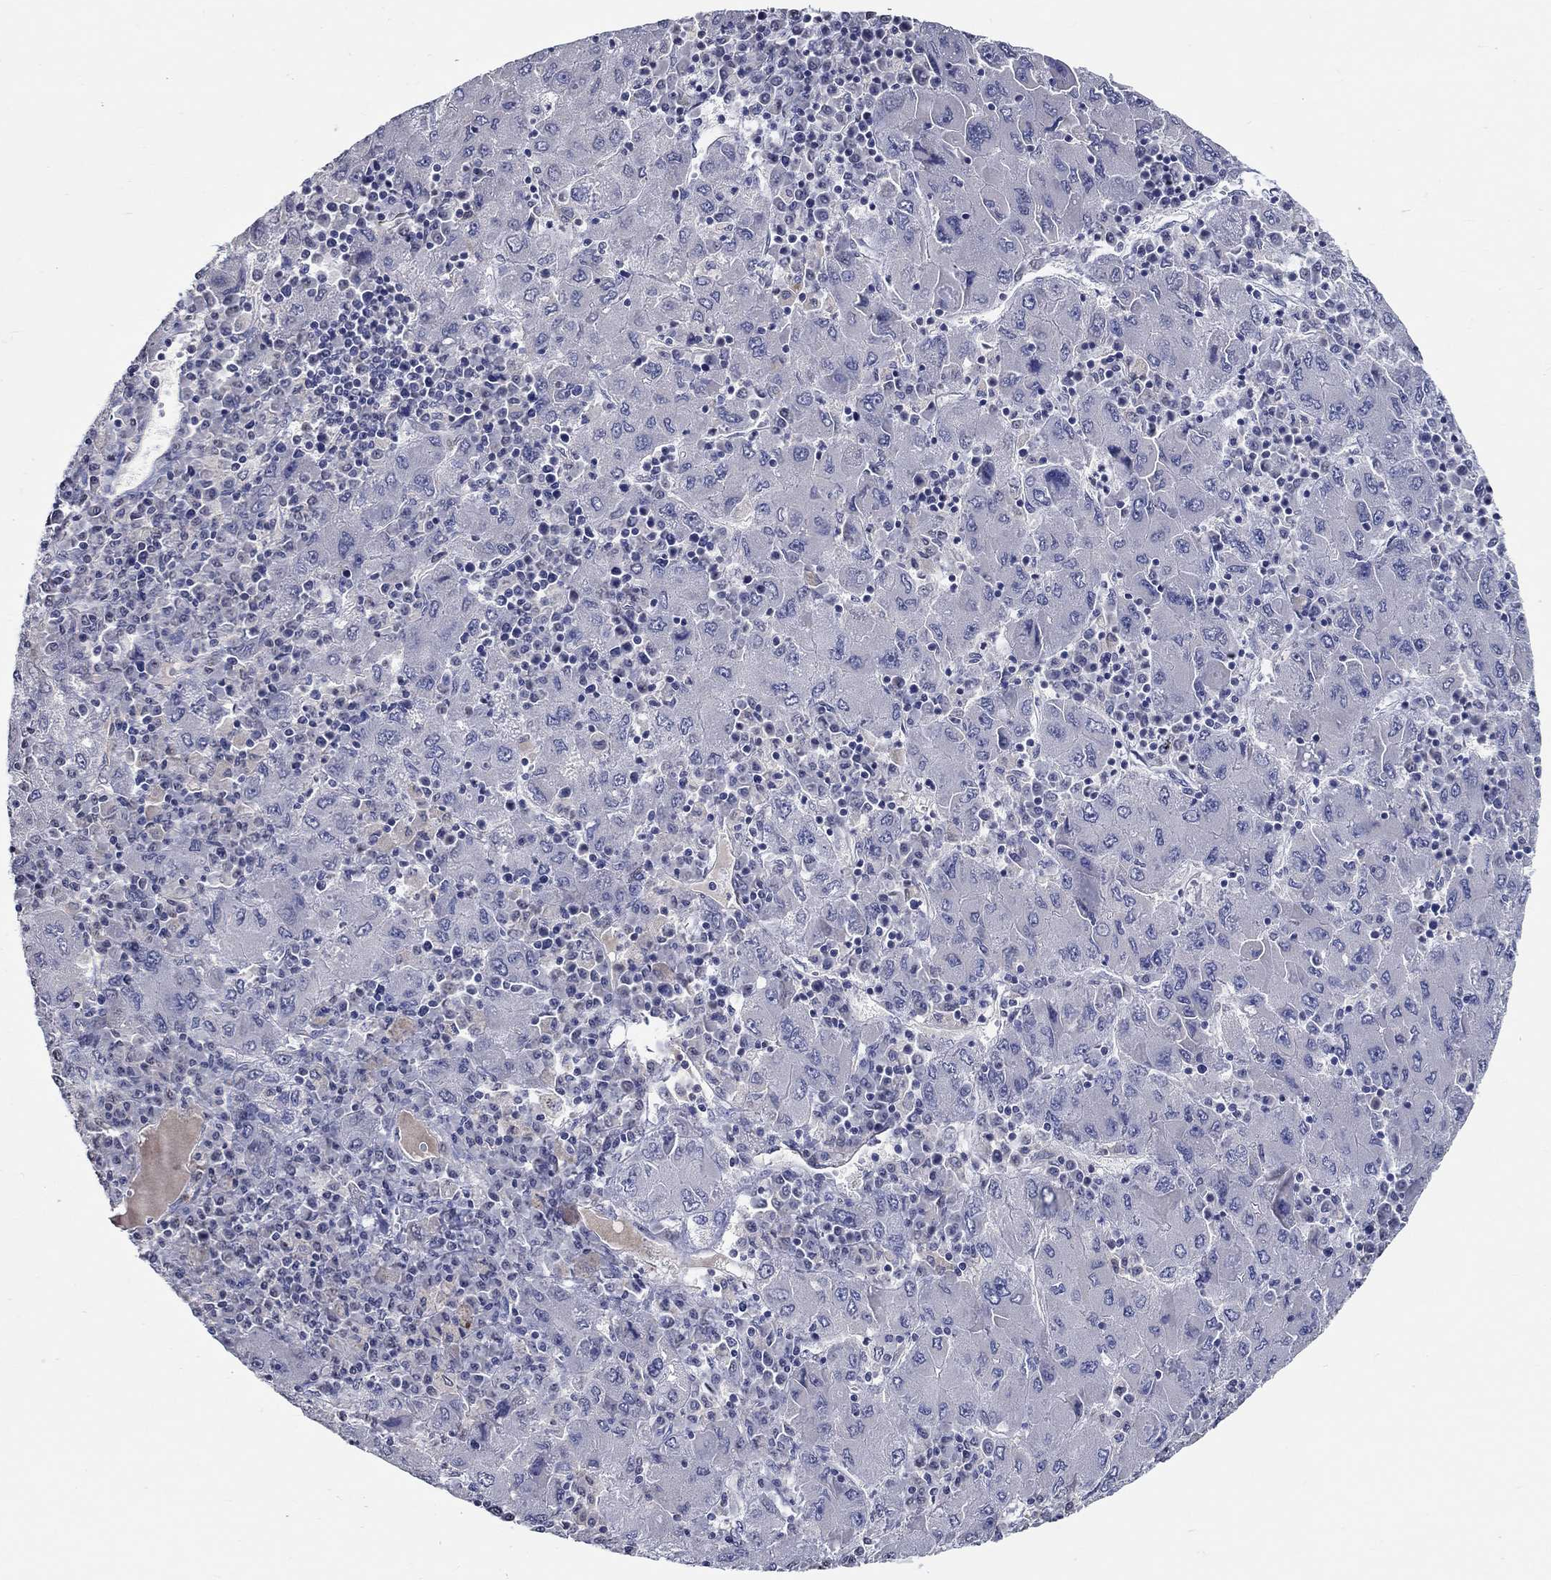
{"staining": {"intensity": "negative", "quantity": "none", "location": "none"}, "tissue": "liver cancer", "cell_type": "Tumor cells", "image_type": "cancer", "snomed": [{"axis": "morphology", "description": "Carcinoma, Hepatocellular, NOS"}, {"axis": "topography", "description": "Liver"}], "caption": "Immunohistochemical staining of liver cancer (hepatocellular carcinoma) reveals no significant positivity in tumor cells.", "gene": "PDE1B", "patient": {"sex": "male", "age": 75}}